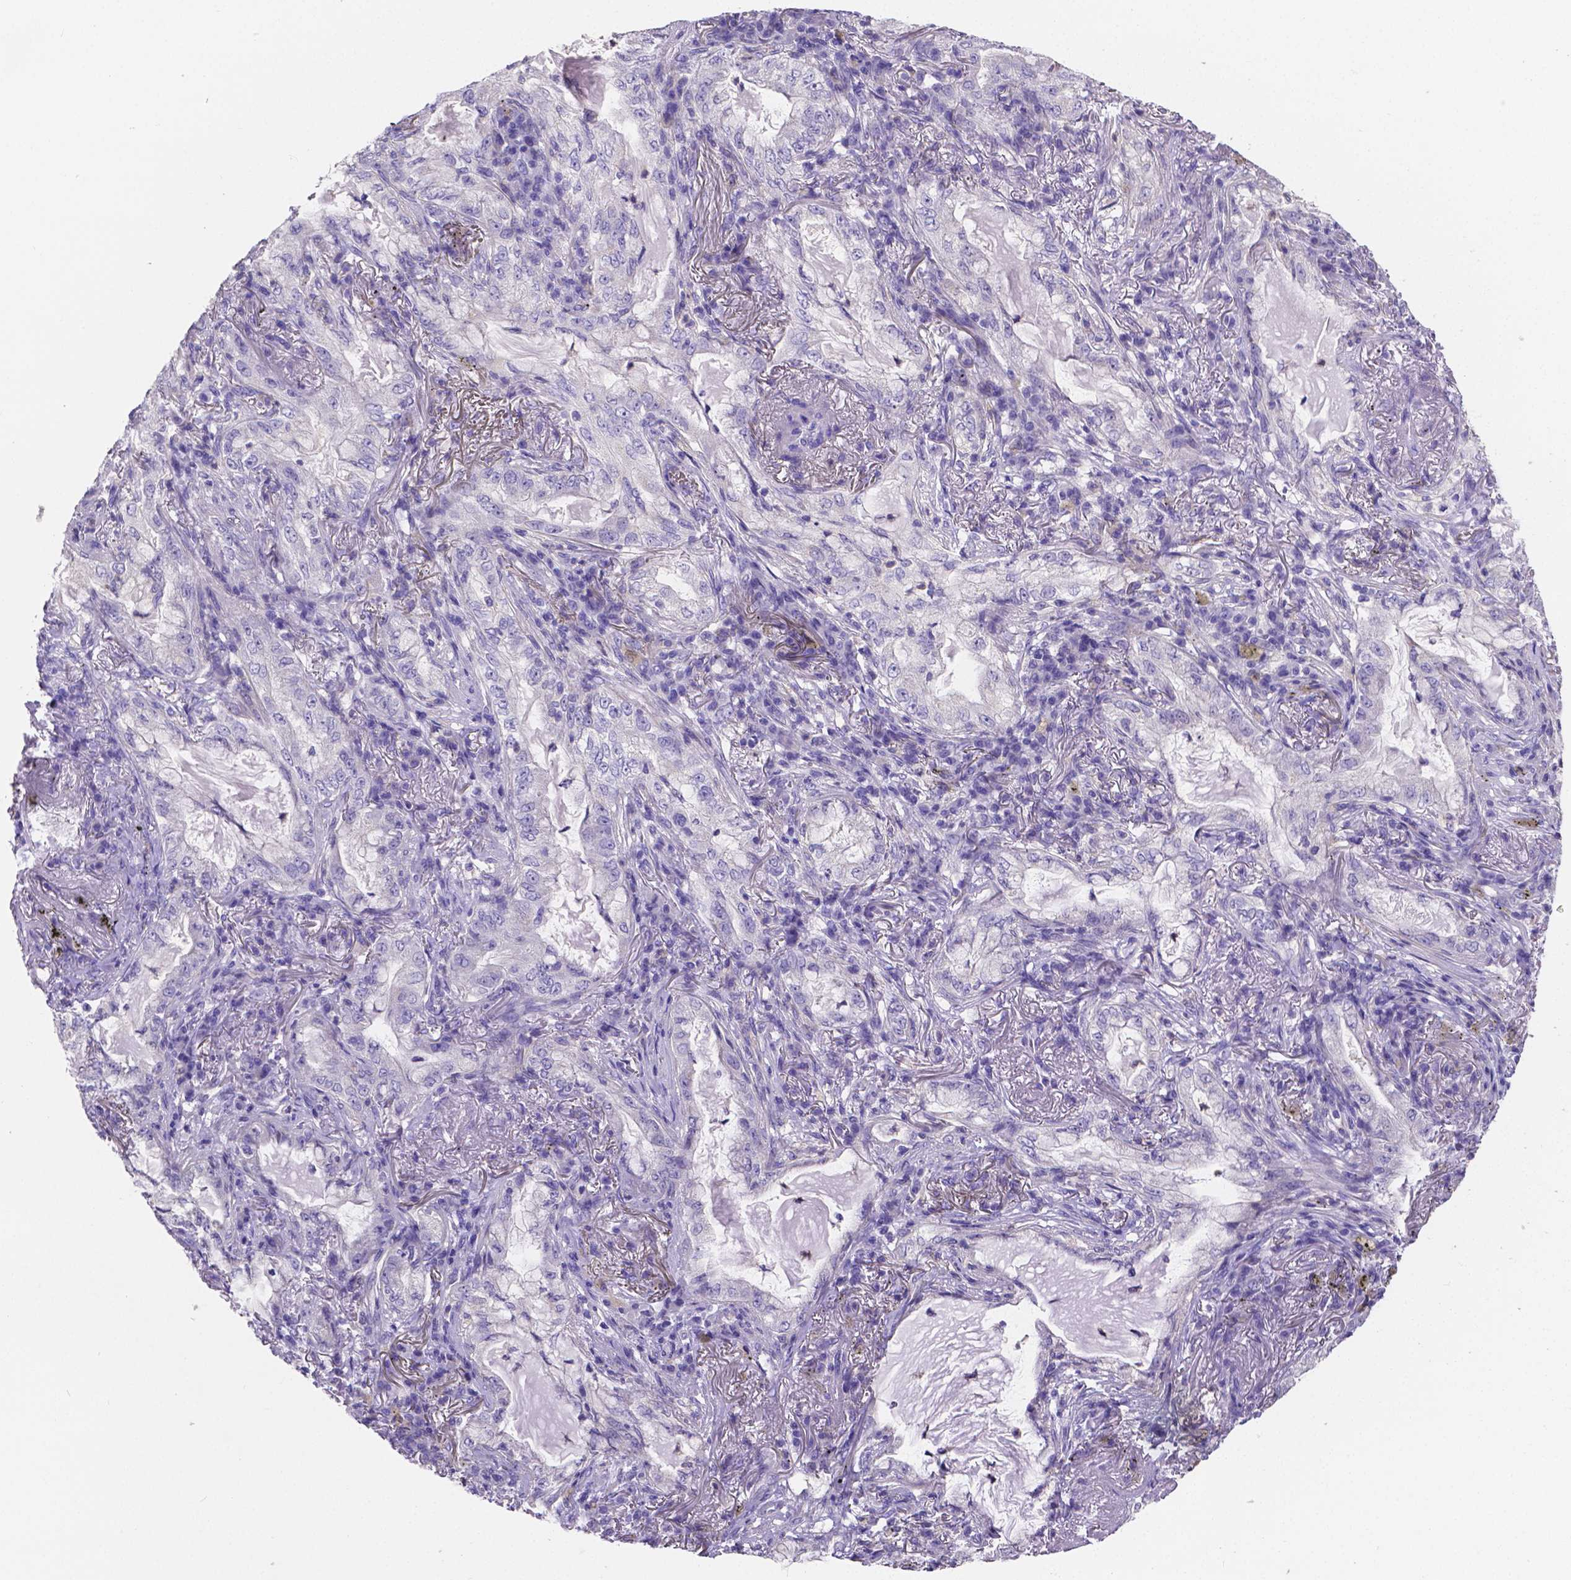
{"staining": {"intensity": "negative", "quantity": "none", "location": "none"}, "tissue": "lung cancer", "cell_type": "Tumor cells", "image_type": "cancer", "snomed": [{"axis": "morphology", "description": "Adenocarcinoma, NOS"}, {"axis": "topography", "description": "Lung"}], "caption": "Adenocarcinoma (lung) was stained to show a protein in brown. There is no significant staining in tumor cells.", "gene": "ATP6V1D", "patient": {"sex": "female", "age": 73}}